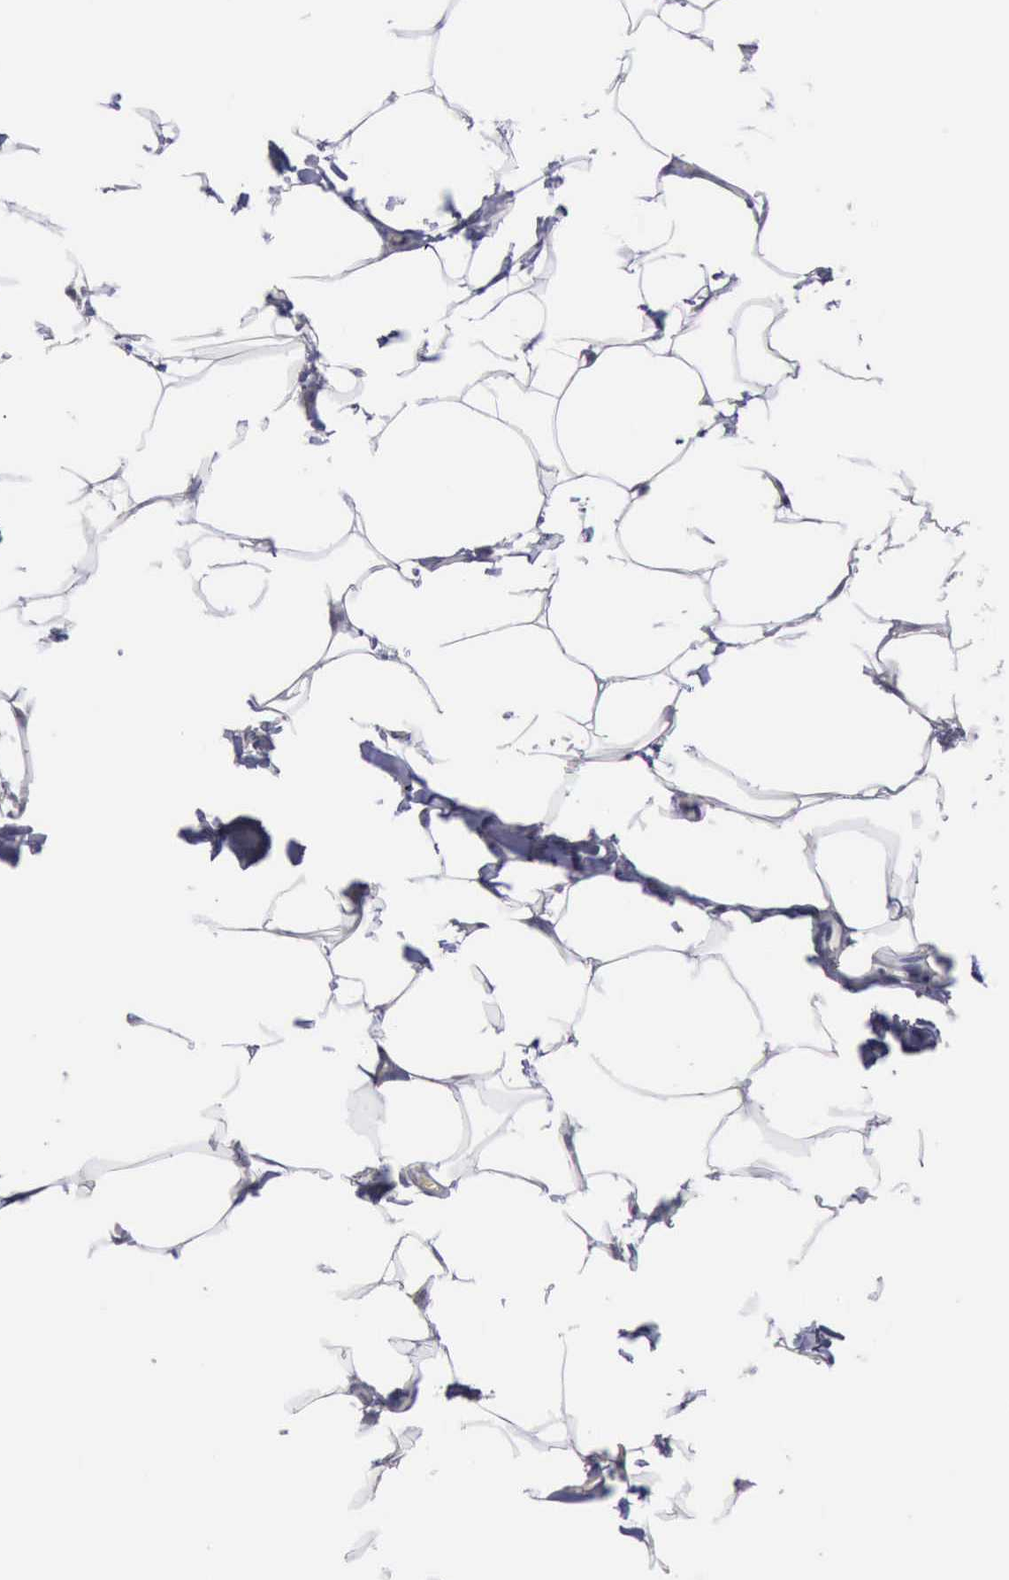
{"staining": {"intensity": "weak", "quantity": ">75%", "location": "nuclear"}, "tissue": "adipose tissue", "cell_type": "Adipocytes", "image_type": "normal", "snomed": [{"axis": "morphology", "description": "Normal tissue, NOS"}, {"axis": "topography", "description": "Vascular tissue"}], "caption": "Weak nuclear staining for a protein is identified in approximately >75% of adipocytes of normal adipose tissue using immunohistochemistry.", "gene": "YY1", "patient": {"sex": "male", "age": 41}}